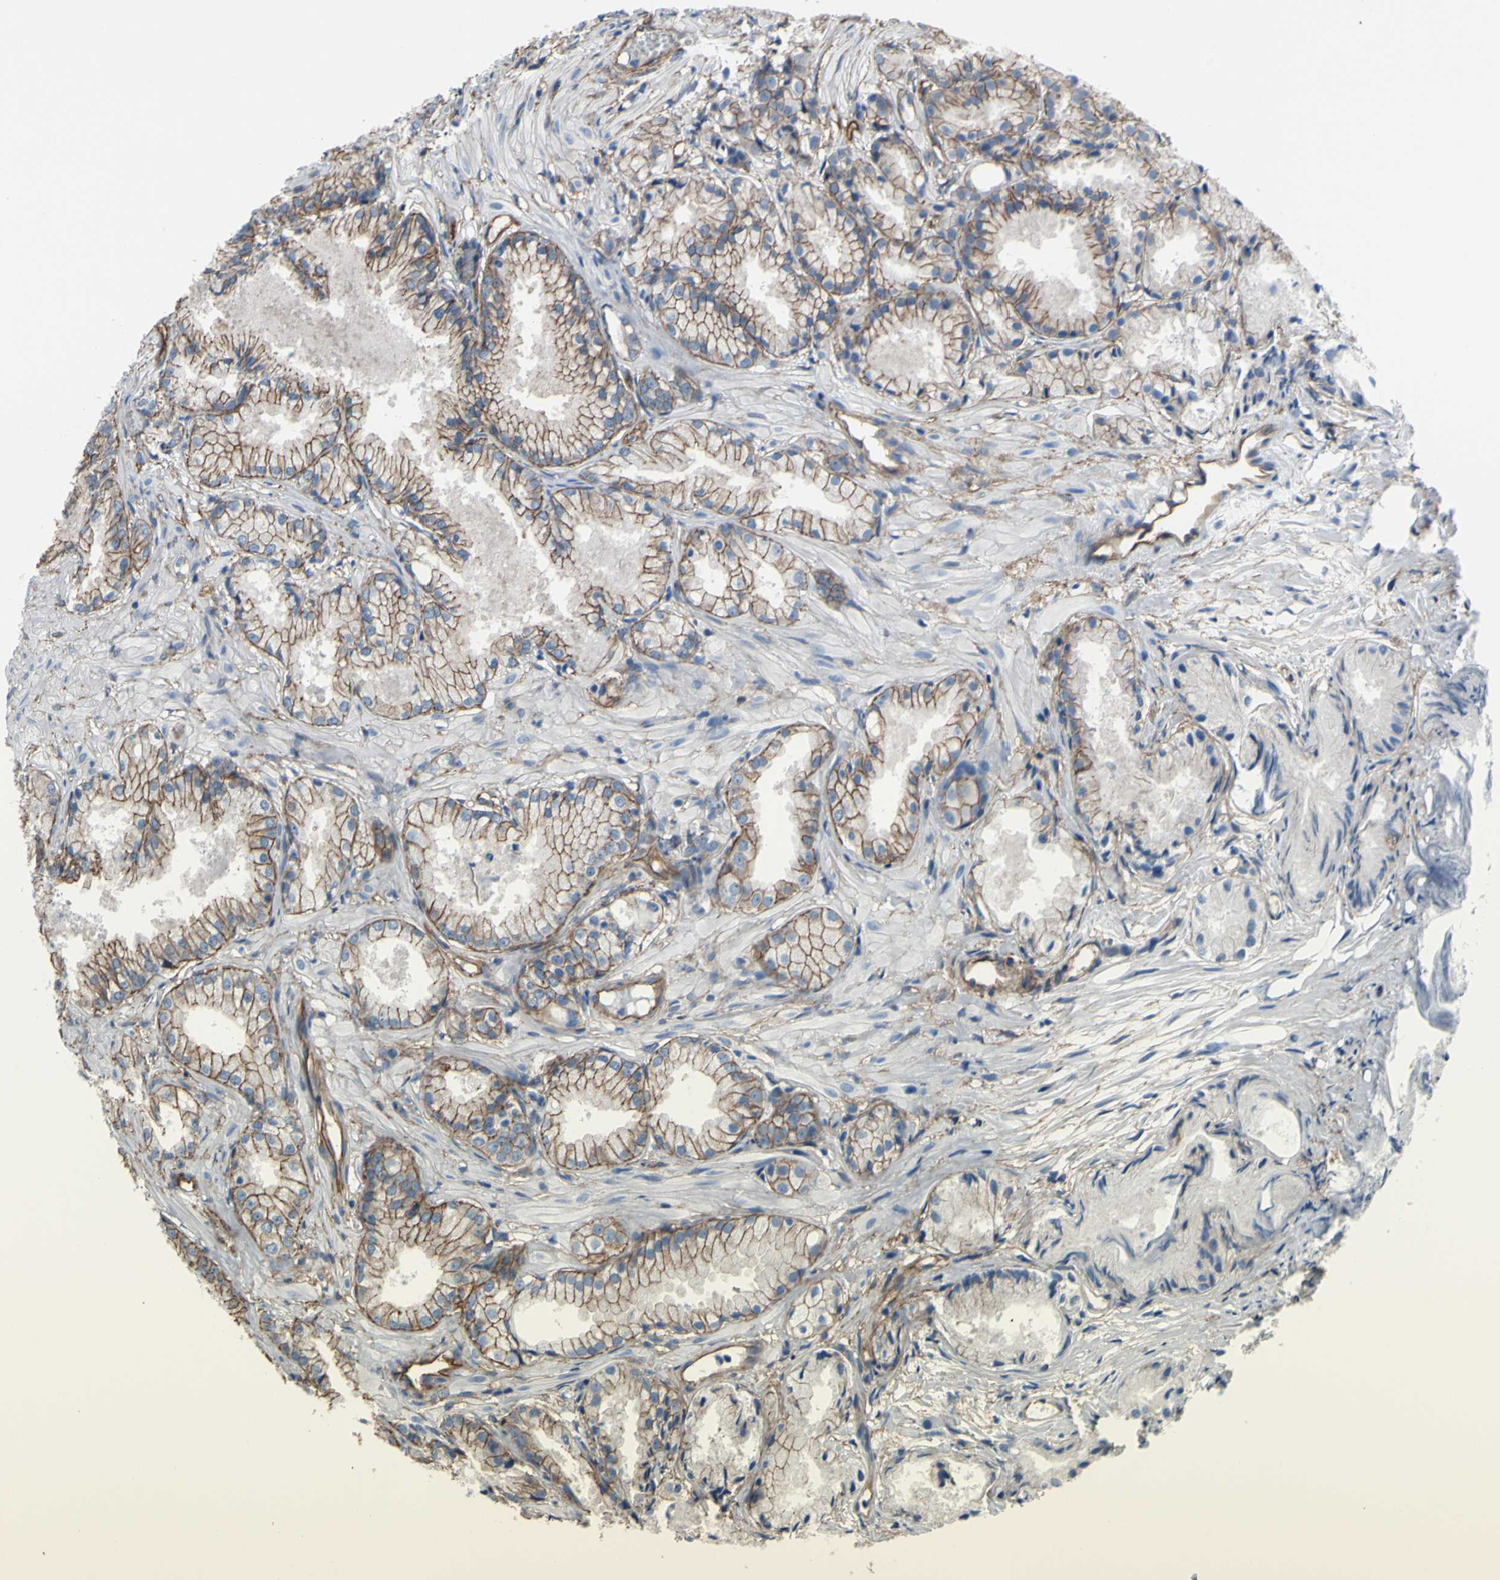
{"staining": {"intensity": "moderate", "quantity": "25%-75%", "location": "cytoplasmic/membranous"}, "tissue": "prostate cancer", "cell_type": "Tumor cells", "image_type": "cancer", "snomed": [{"axis": "morphology", "description": "Adenocarcinoma, Low grade"}, {"axis": "topography", "description": "Prostate"}], "caption": "Approximately 25%-75% of tumor cells in human prostate adenocarcinoma (low-grade) demonstrate moderate cytoplasmic/membranous protein staining as visualized by brown immunohistochemical staining.", "gene": "TPBG", "patient": {"sex": "male", "age": 72}}